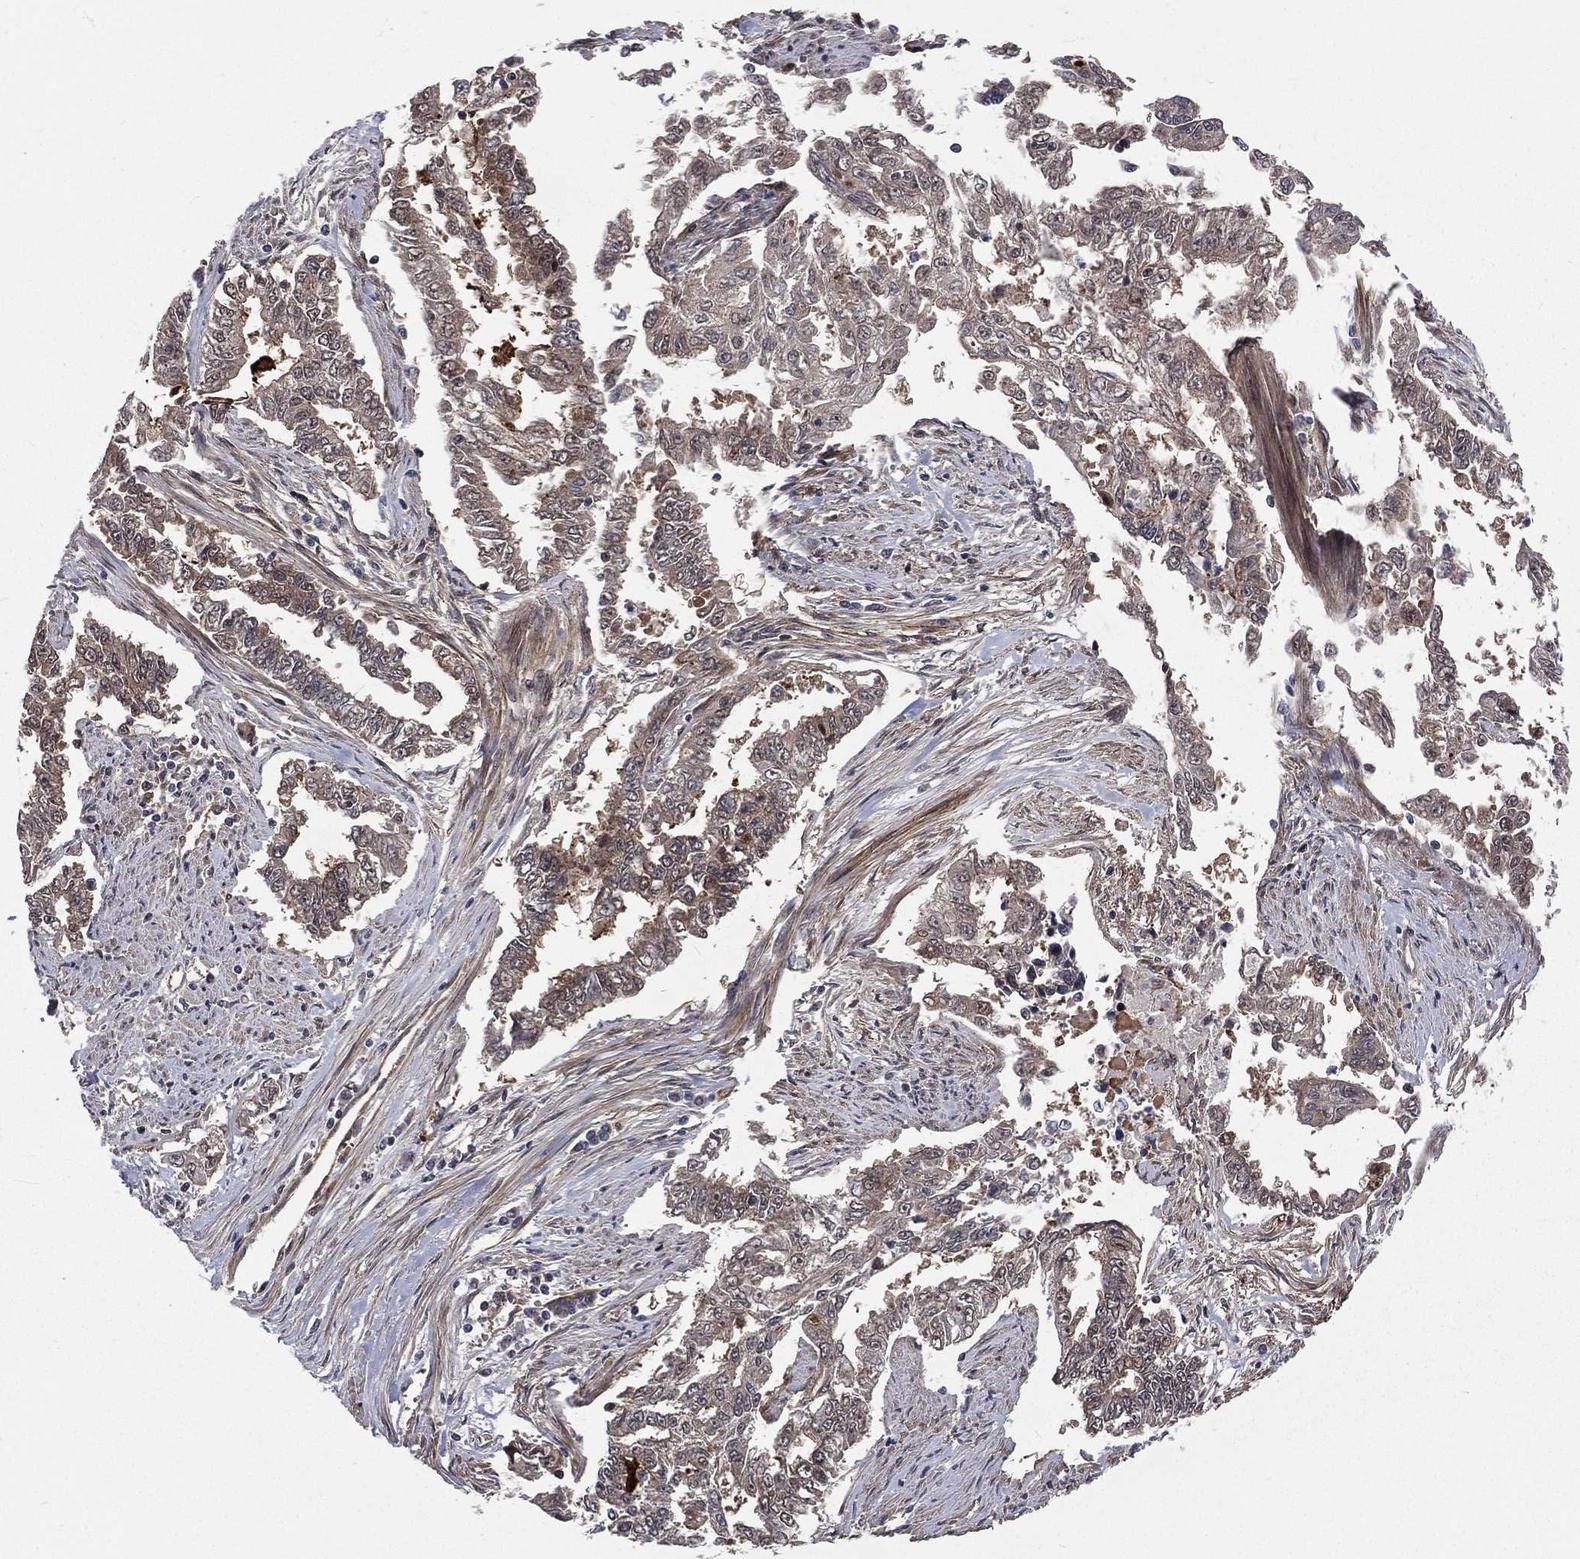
{"staining": {"intensity": "weak", "quantity": "<25%", "location": "cytoplasmic/membranous"}, "tissue": "endometrial cancer", "cell_type": "Tumor cells", "image_type": "cancer", "snomed": [{"axis": "morphology", "description": "Adenocarcinoma, NOS"}, {"axis": "topography", "description": "Uterus"}], "caption": "A micrograph of endometrial adenocarcinoma stained for a protein displays no brown staining in tumor cells.", "gene": "ARL3", "patient": {"sex": "female", "age": 59}}